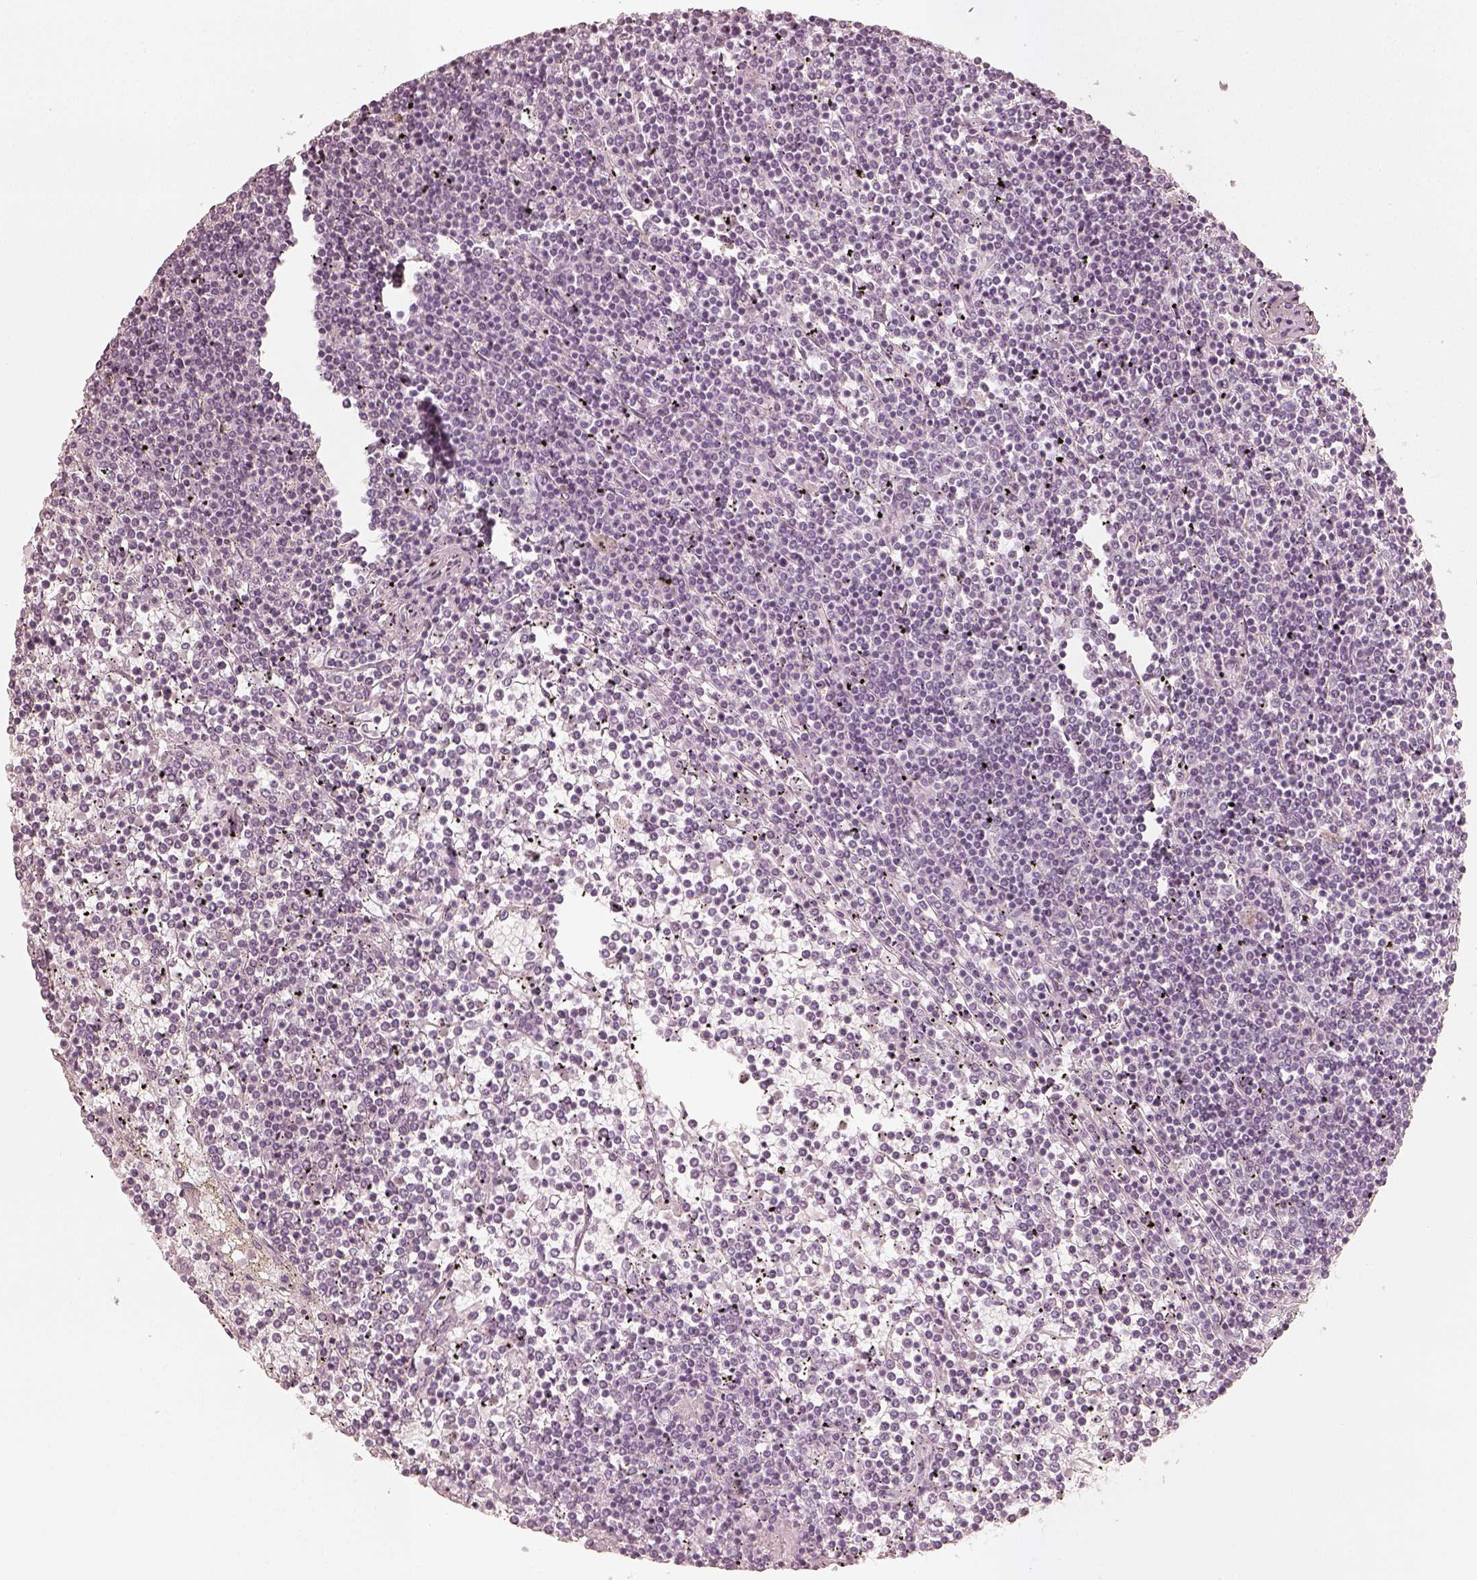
{"staining": {"intensity": "negative", "quantity": "none", "location": "none"}, "tissue": "lymphoma", "cell_type": "Tumor cells", "image_type": "cancer", "snomed": [{"axis": "morphology", "description": "Malignant lymphoma, non-Hodgkin's type, Low grade"}, {"axis": "topography", "description": "Spleen"}], "caption": "Lymphoma was stained to show a protein in brown. There is no significant staining in tumor cells.", "gene": "KRT72", "patient": {"sex": "female", "age": 19}}